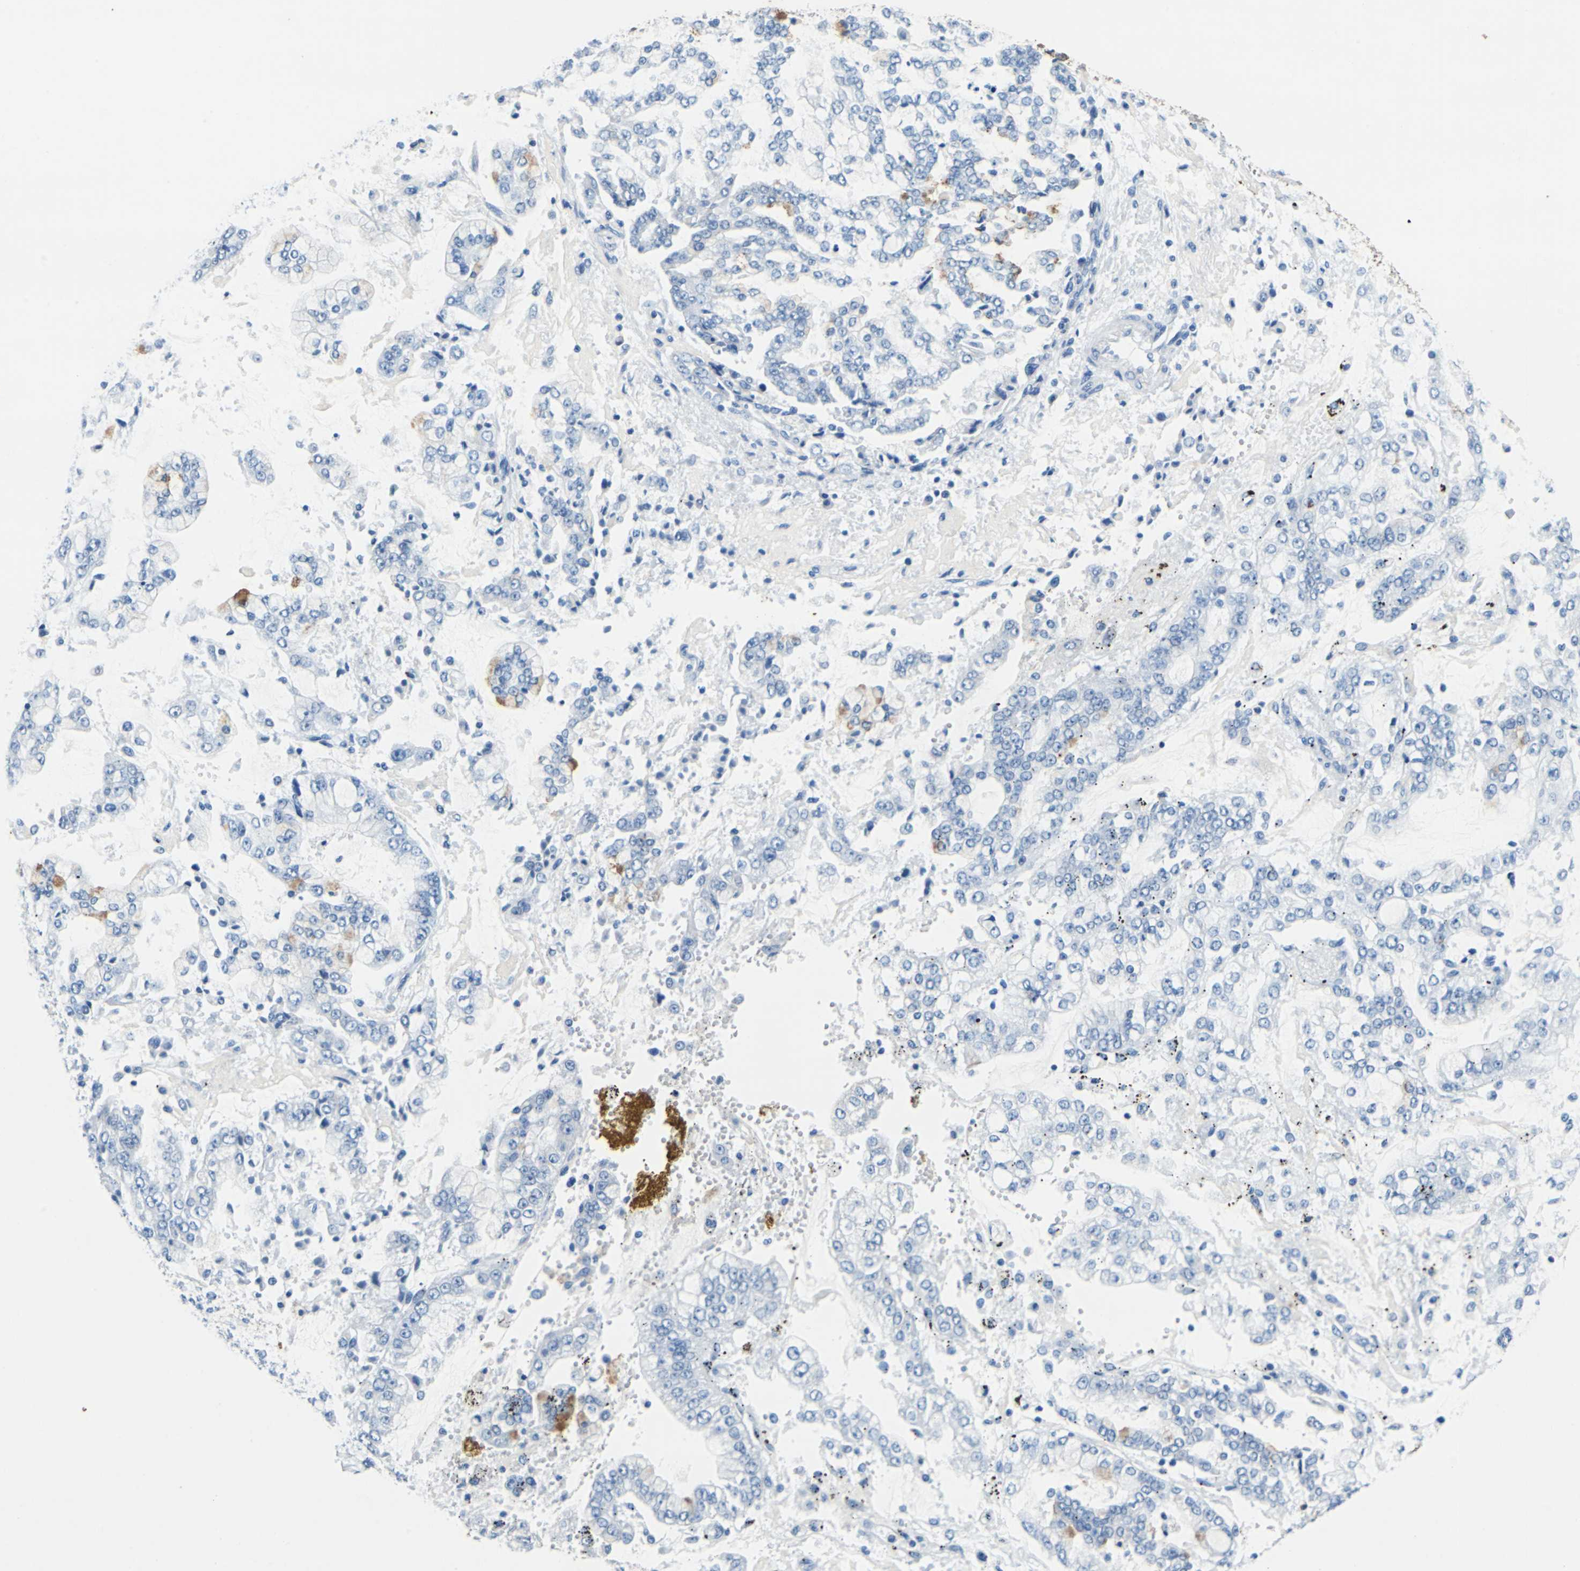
{"staining": {"intensity": "negative", "quantity": "none", "location": "none"}, "tissue": "stomach cancer", "cell_type": "Tumor cells", "image_type": "cancer", "snomed": [{"axis": "morphology", "description": "Adenocarcinoma, NOS"}, {"axis": "topography", "description": "Stomach"}], "caption": "Micrograph shows no protein staining in tumor cells of stomach cancer tissue.", "gene": "TEX264", "patient": {"sex": "male", "age": 76}}